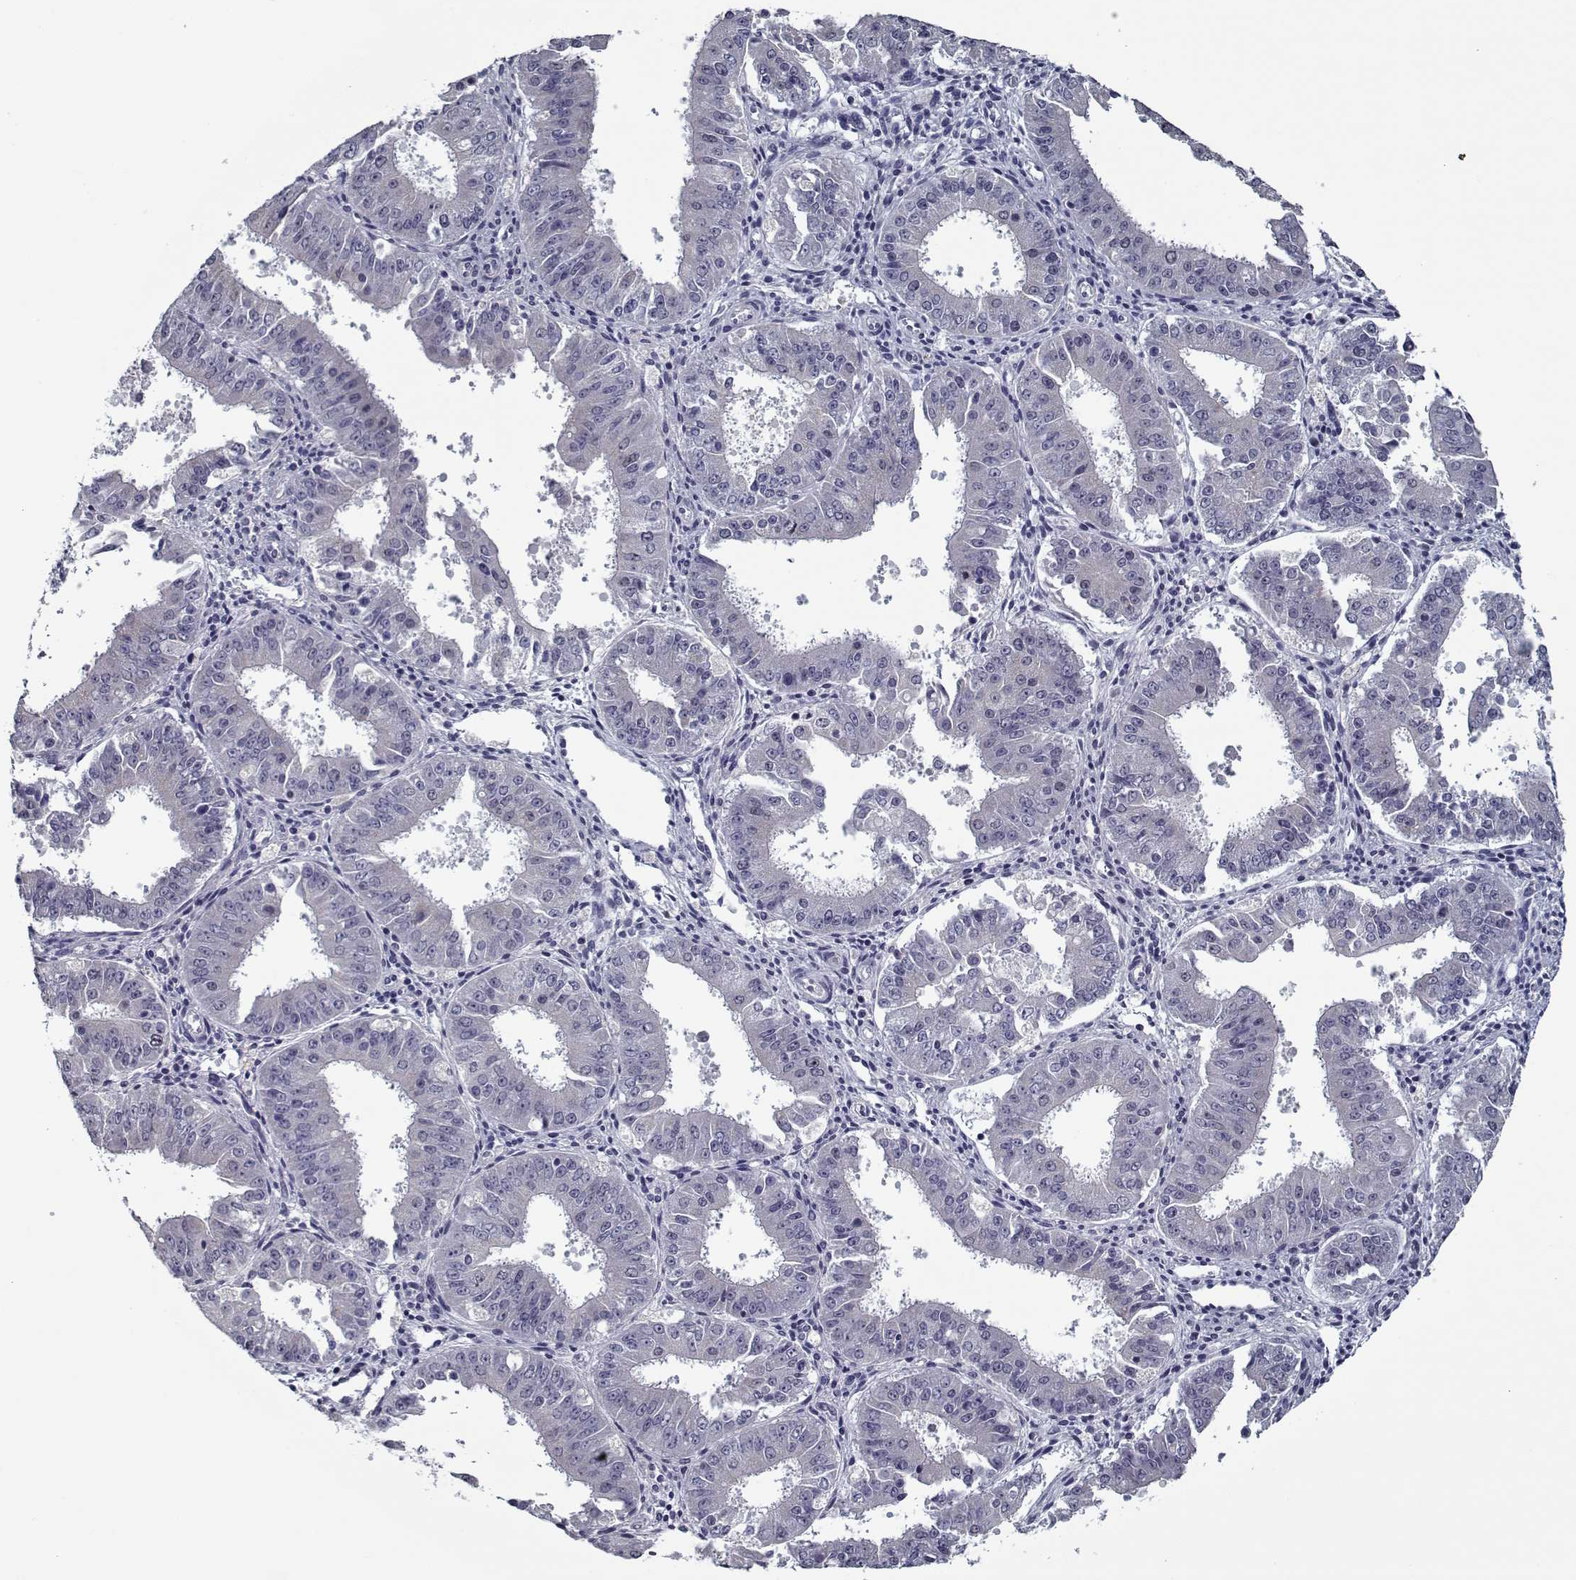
{"staining": {"intensity": "negative", "quantity": "none", "location": "none"}, "tissue": "ovarian cancer", "cell_type": "Tumor cells", "image_type": "cancer", "snomed": [{"axis": "morphology", "description": "Carcinoma, endometroid"}, {"axis": "topography", "description": "Ovary"}], "caption": "Ovarian cancer (endometroid carcinoma) stained for a protein using immunohistochemistry demonstrates no expression tumor cells.", "gene": "SEC16B", "patient": {"sex": "female", "age": 42}}